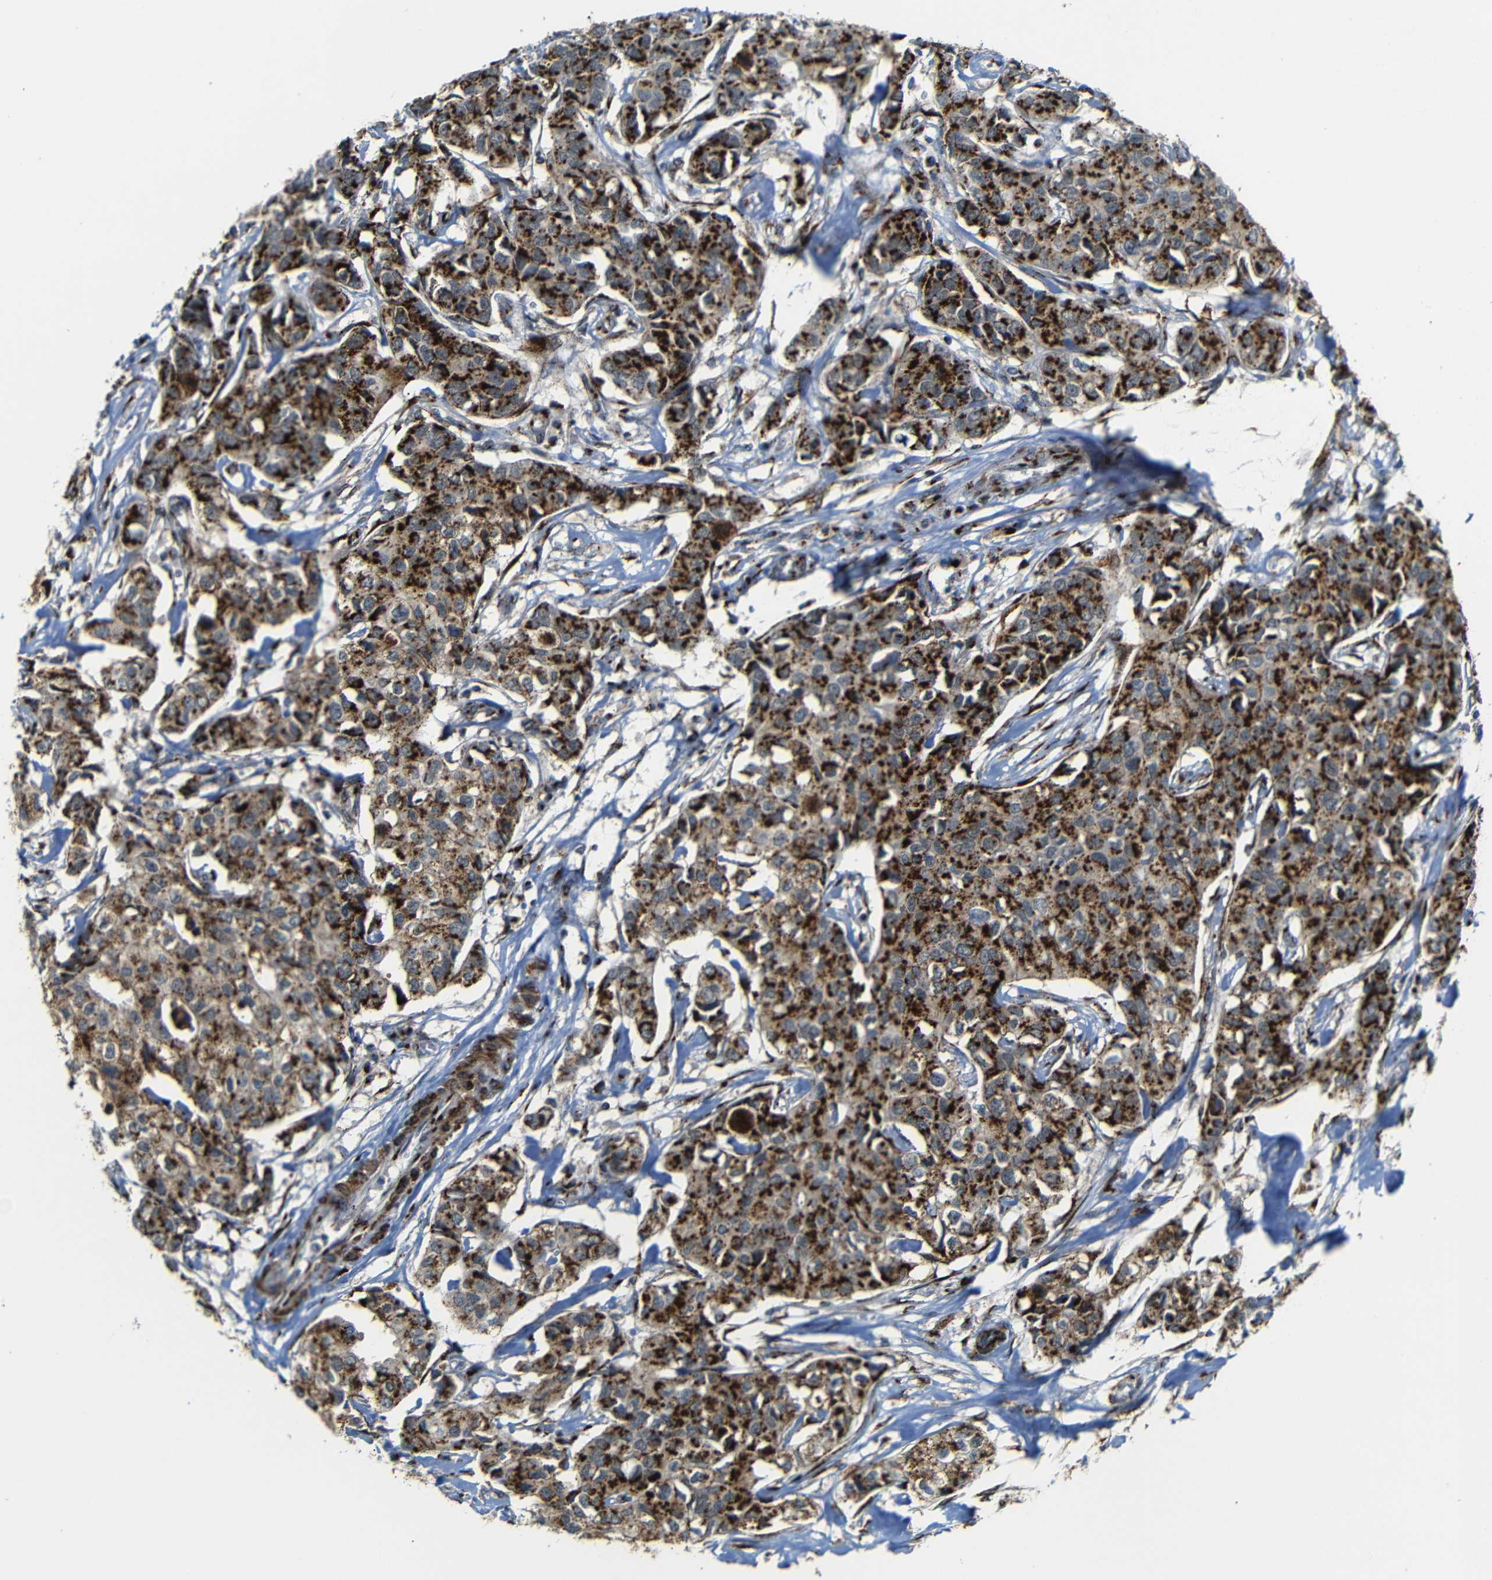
{"staining": {"intensity": "strong", "quantity": ">75%", "location": "cytoplasmic/membranous"}, "tissue": "breast cancer", "cell_type": "Tumor cells", "image_type": "cancer", "snomed": [{"axis": "morphology", "description": "Duct carcinoma"}, {"axis": "topography", "description": "Breast"}], "caption": "Breast invasive ductal carcinoma was stained to show a protein in brown. There is high levels of strong cytoplasmic/membranous staining in about >75% of tumor cells.", "gene": "TGOLN2", "patient": {"sex": "female", "age": 80}}